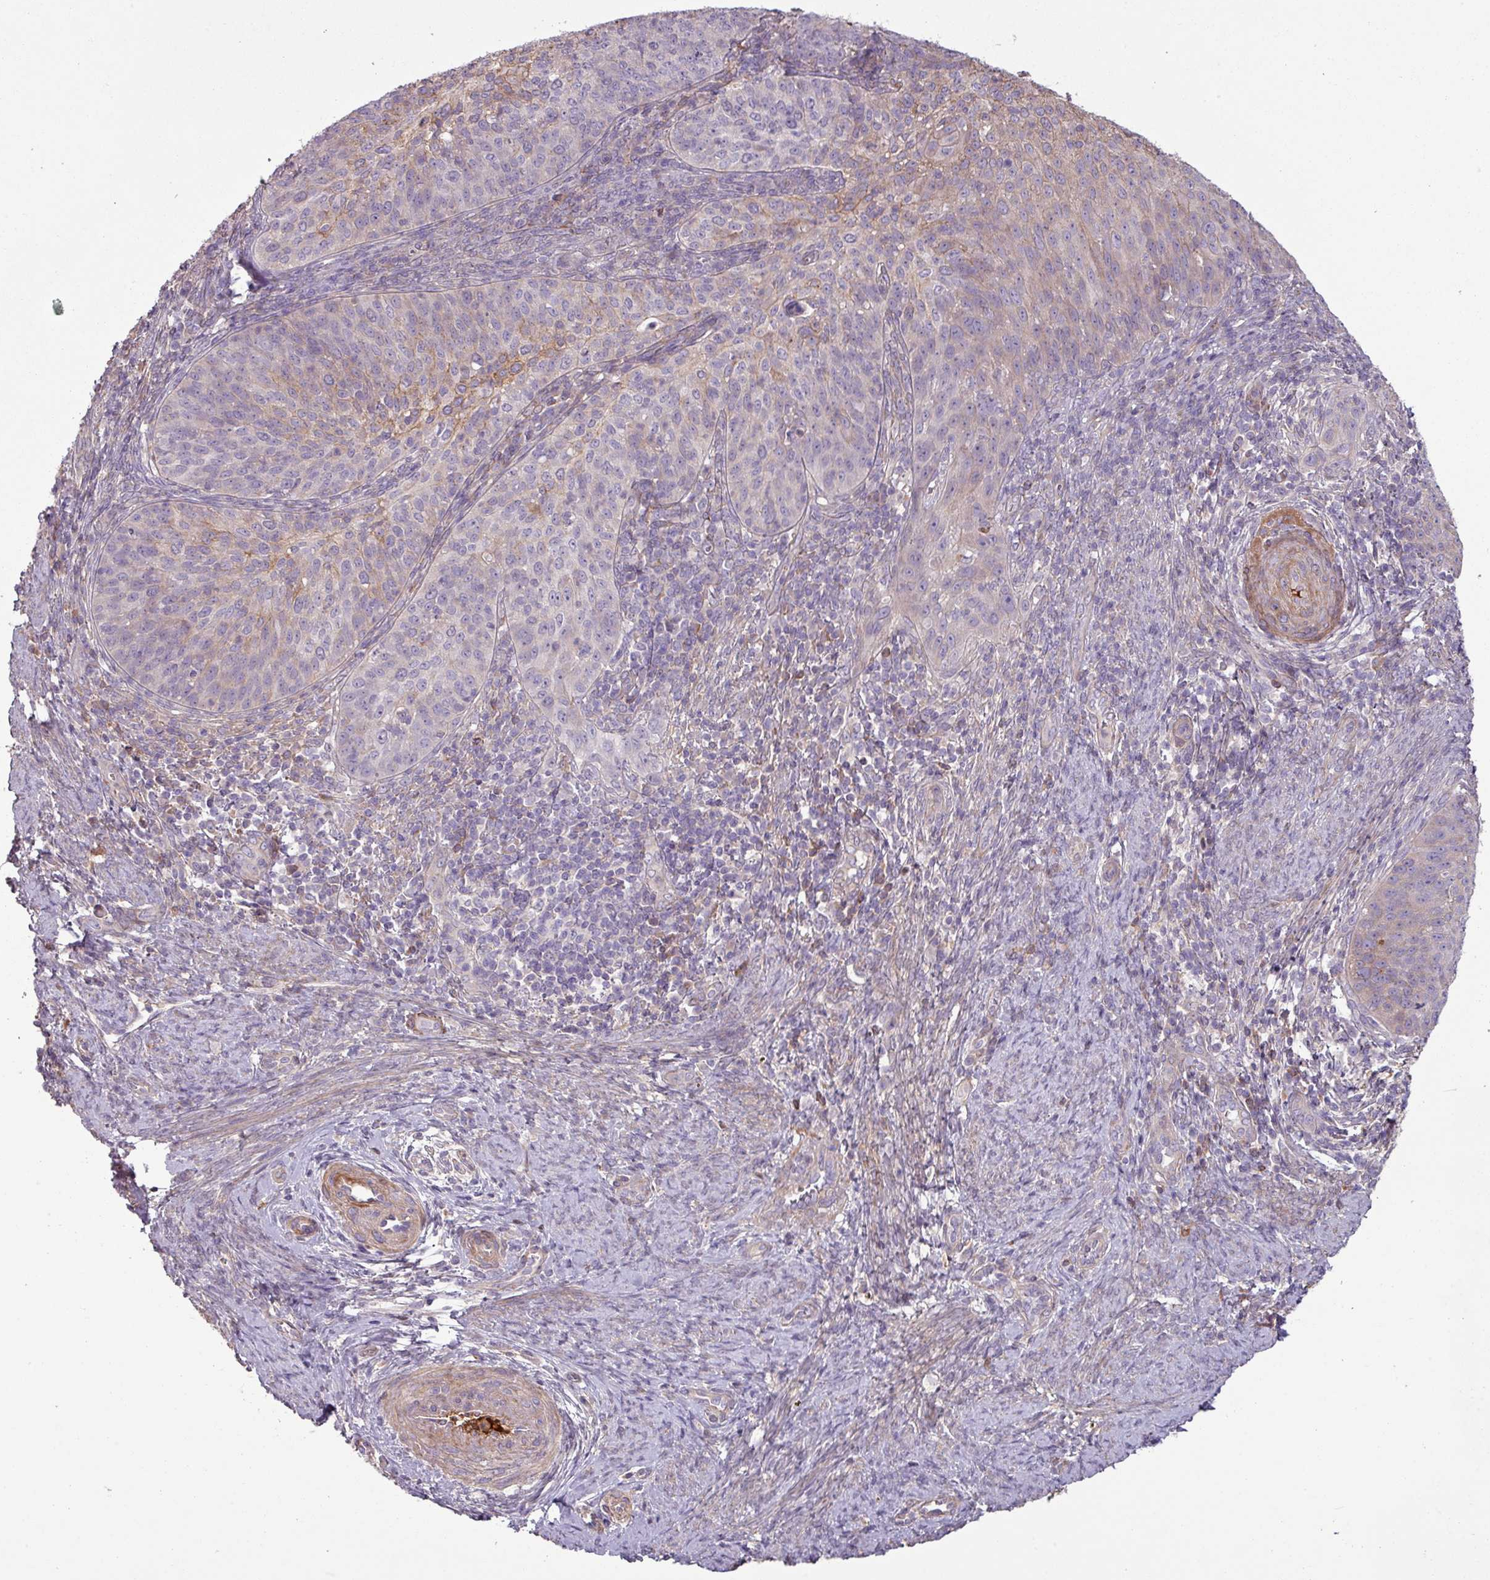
{"staining": {"intensity": "weak", "quantity": "<25%", "location": "cytoplasmic/membranous"}, "tissue": "cervical cancer", "cell_type": "Tumor cells", "image_type": "cancer", "snomed": [{"axis": "morphology", "description": "Squamous cell carcinoma, NOS"}, {"axis": "topography", "description": "Cervix"}], "caption": "A micrograph of cervical cancer stained for a protein reveals no brown staining in tumor cells.", "gene": "C4B", "patient": {"sex": "female", "age": 30}}